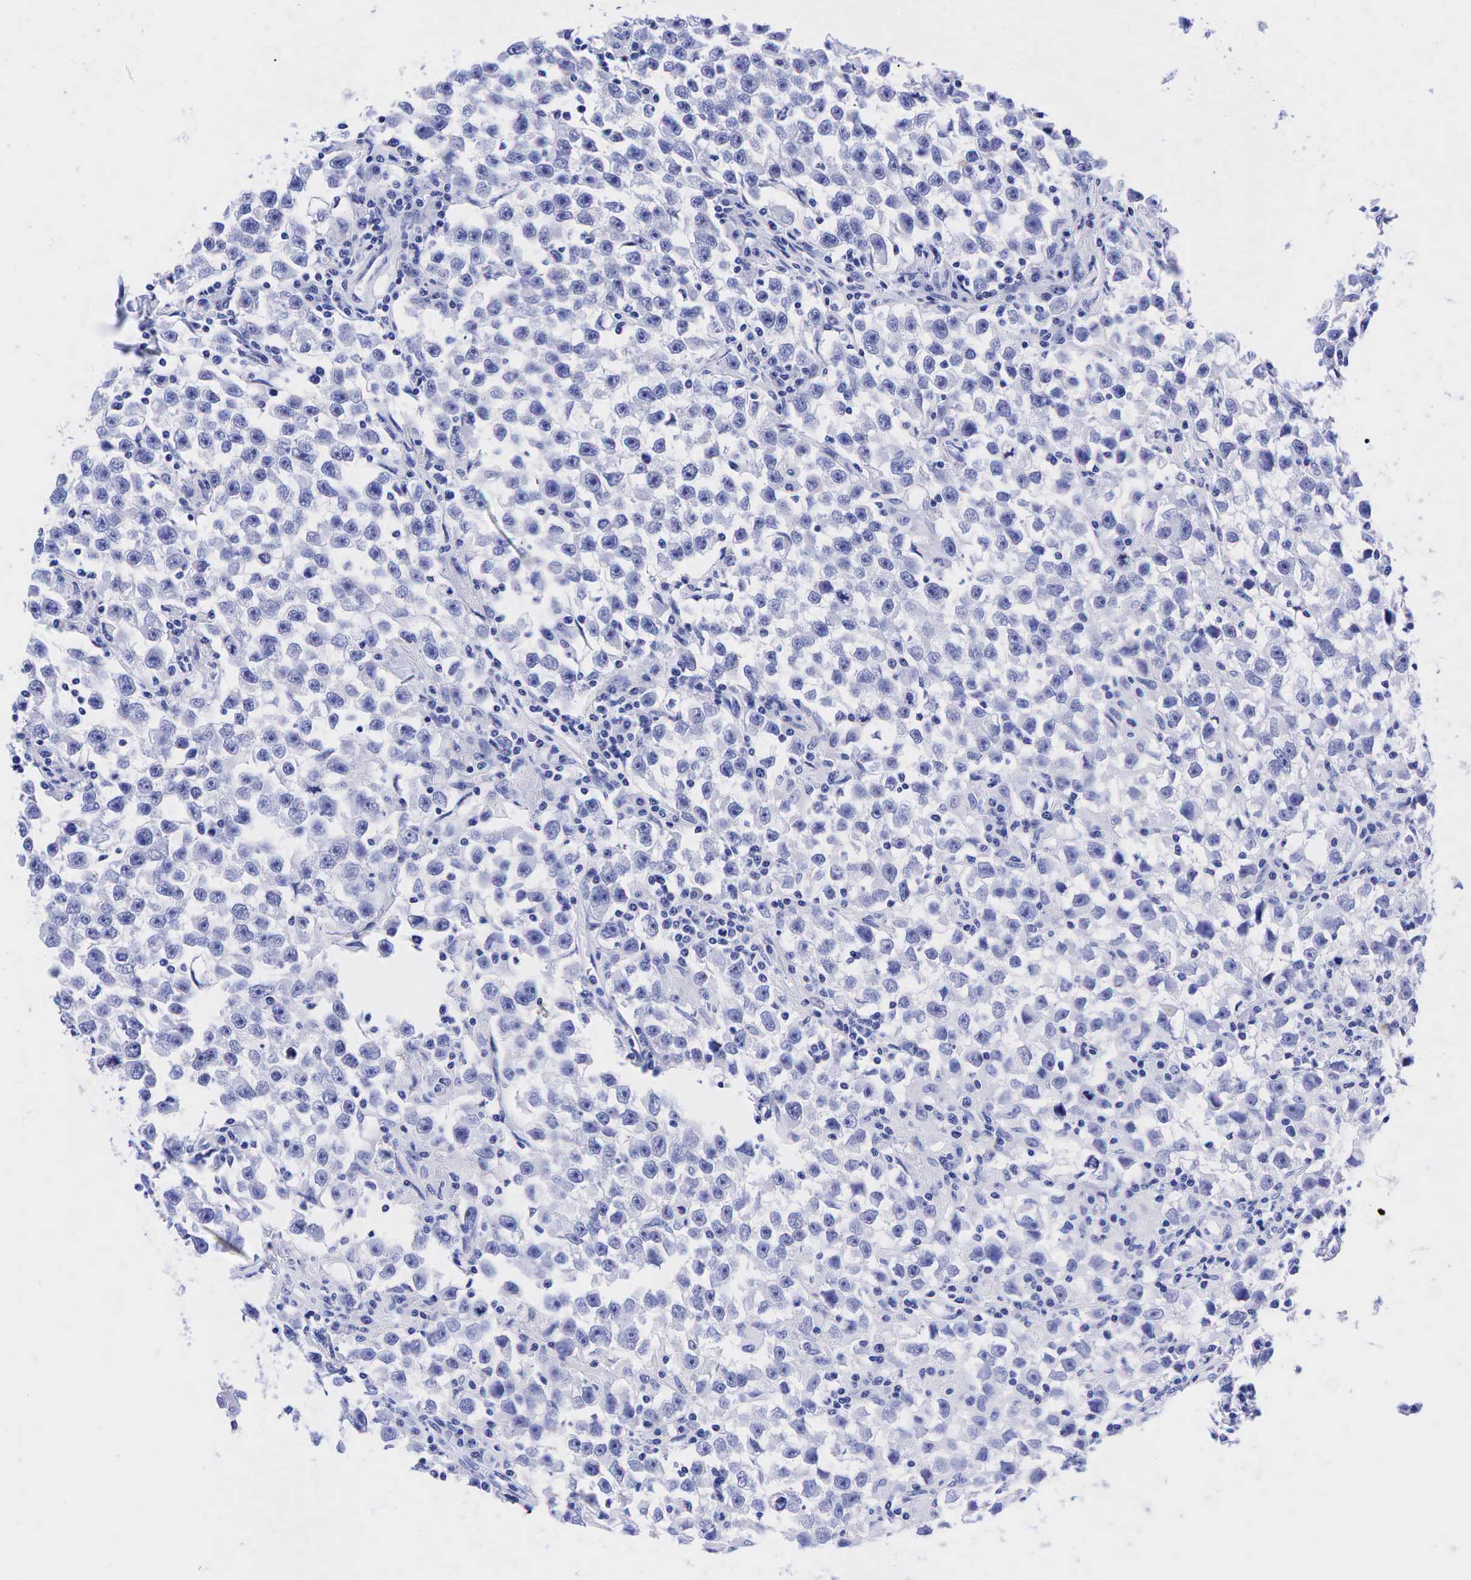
{"staining": {"intensity": "negative", "quantity": "none", "location": "none"}, "tissue": "testis cancer", "cell_type": "Tumor cells", "image_type": "cancer", "snomed": [{"axis": "morphology", "description": "Seminoma, NOS"}, {"axis": "topography", "description": "Testis"}], "caption": "The photomicrograph reveals no significant expression in tumor cells of testis cancer (seminoma).", "gene": "CHGA", "patient": {"sex": "male", "age": 33}}